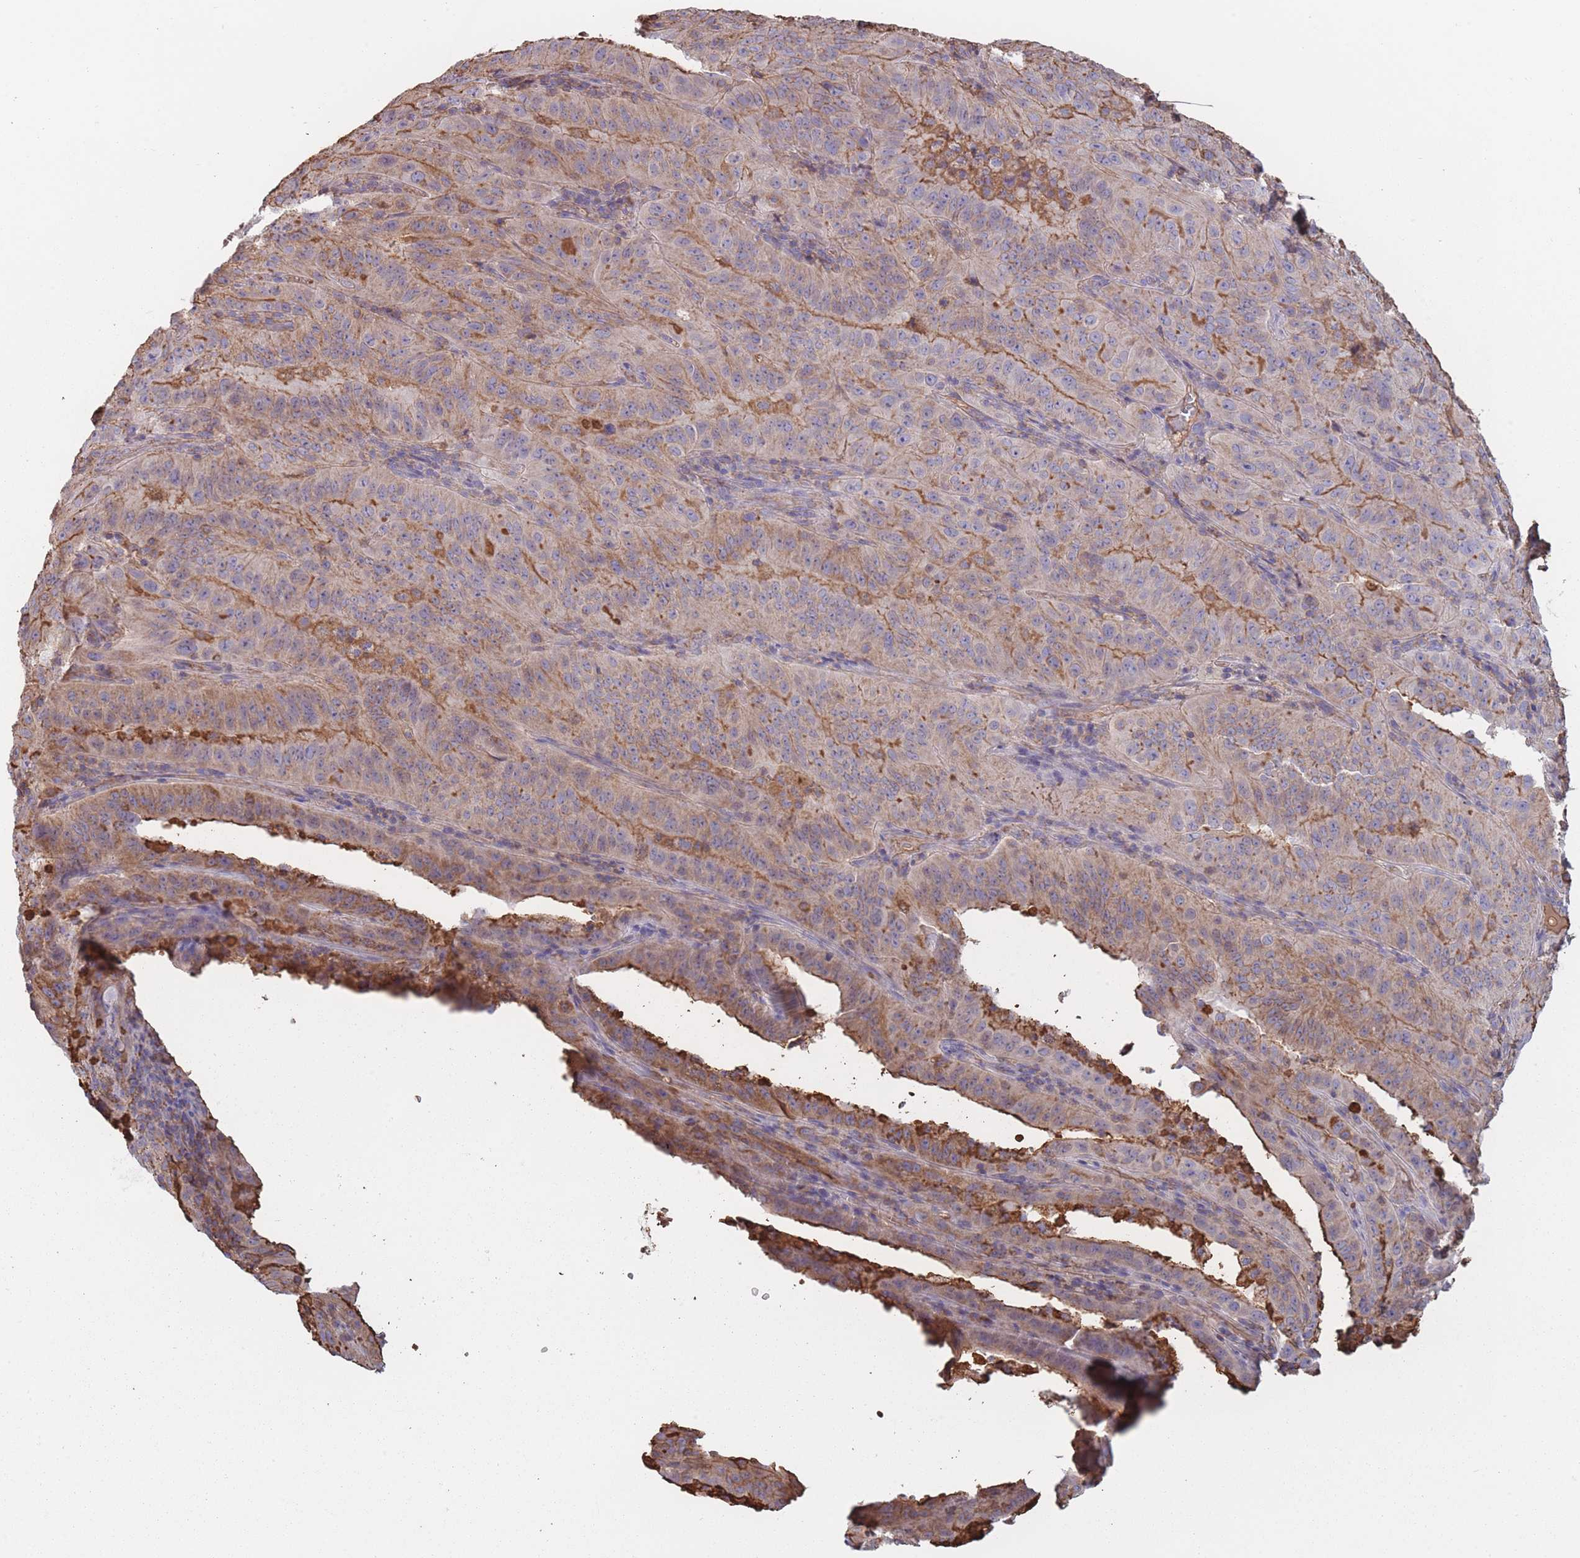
{"staining": {"intensity": "moderate", "quantity": "<25%", "location": "cytoplasmic/membranous"}, "tissue": "pancreatic cancer", "cell_type": "Tumor cells", "image_type": "cancer", "snomed": [{"axis": "morphology", "description": "Adenocarcinoma, NOS"}, {"axis": "topography", "description": "Pancreas"}], "caption": "Moderate cytoplasmic/membranous expression for a protein is identified in about <25% of tumor cells of pancreatic cancer (adenocarcinoma) using immunohistochemistry (IHC).", "gene": "KAT2A", "patient": {"sex": "male", "age": 63}}